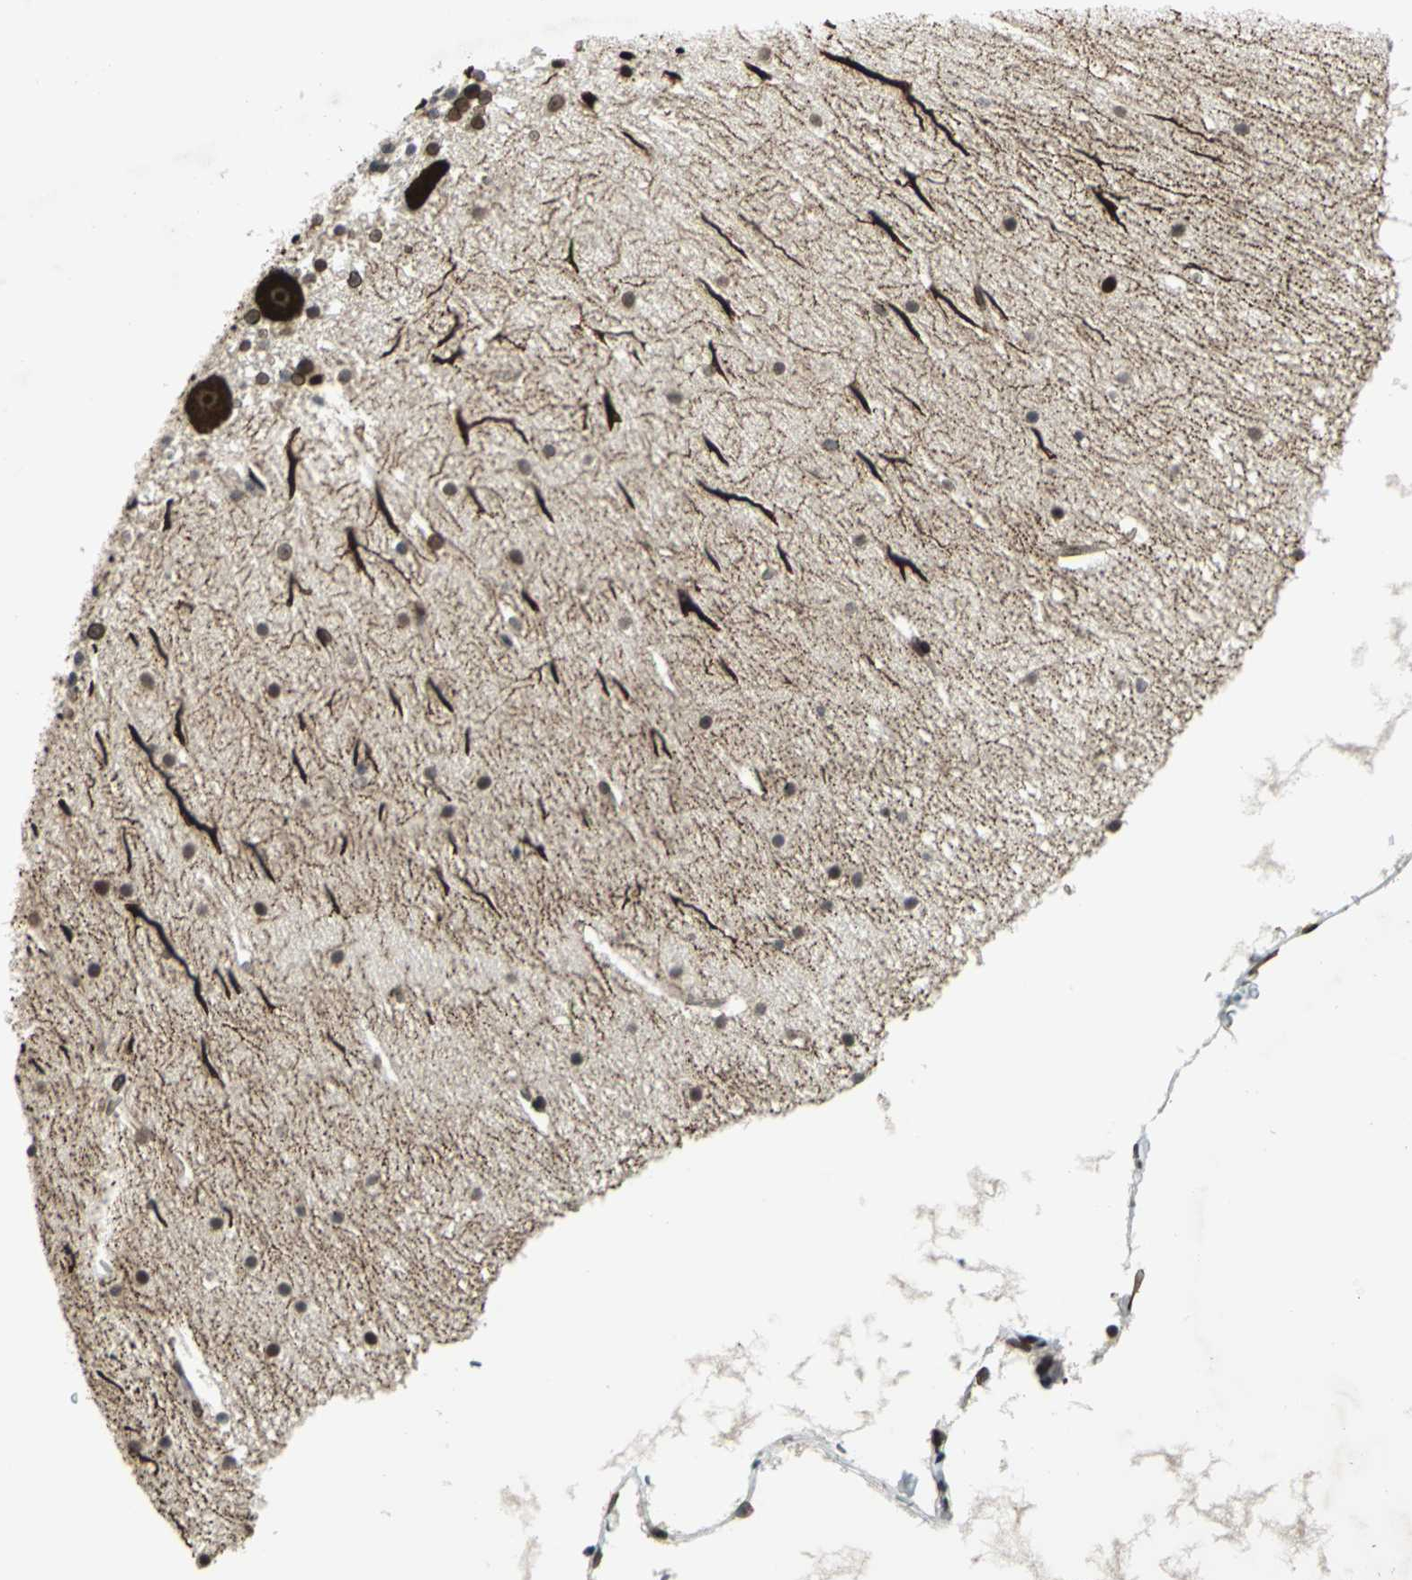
{"staining": {"intensity": "weak", "quantity": "25%-75%", "location": "nuclear"}, "tissue": "cerebellum", "cell_type": "Cells in granular layer", "image_type": "normal", "snomed": [{"axis": "morphology", "description": "Normal tissue, NOS"}, {"axis": "topography", "description": "Cerebellum"}], "caption": "Immunohistochemical staining of benign cerebellum exhibits 25%-75% levels of weak nuclear protein staining in approximately 25%-75% of cells in granular layer.", "gene": "ISY1", "patient": {"sex": "female", "age": 19}}